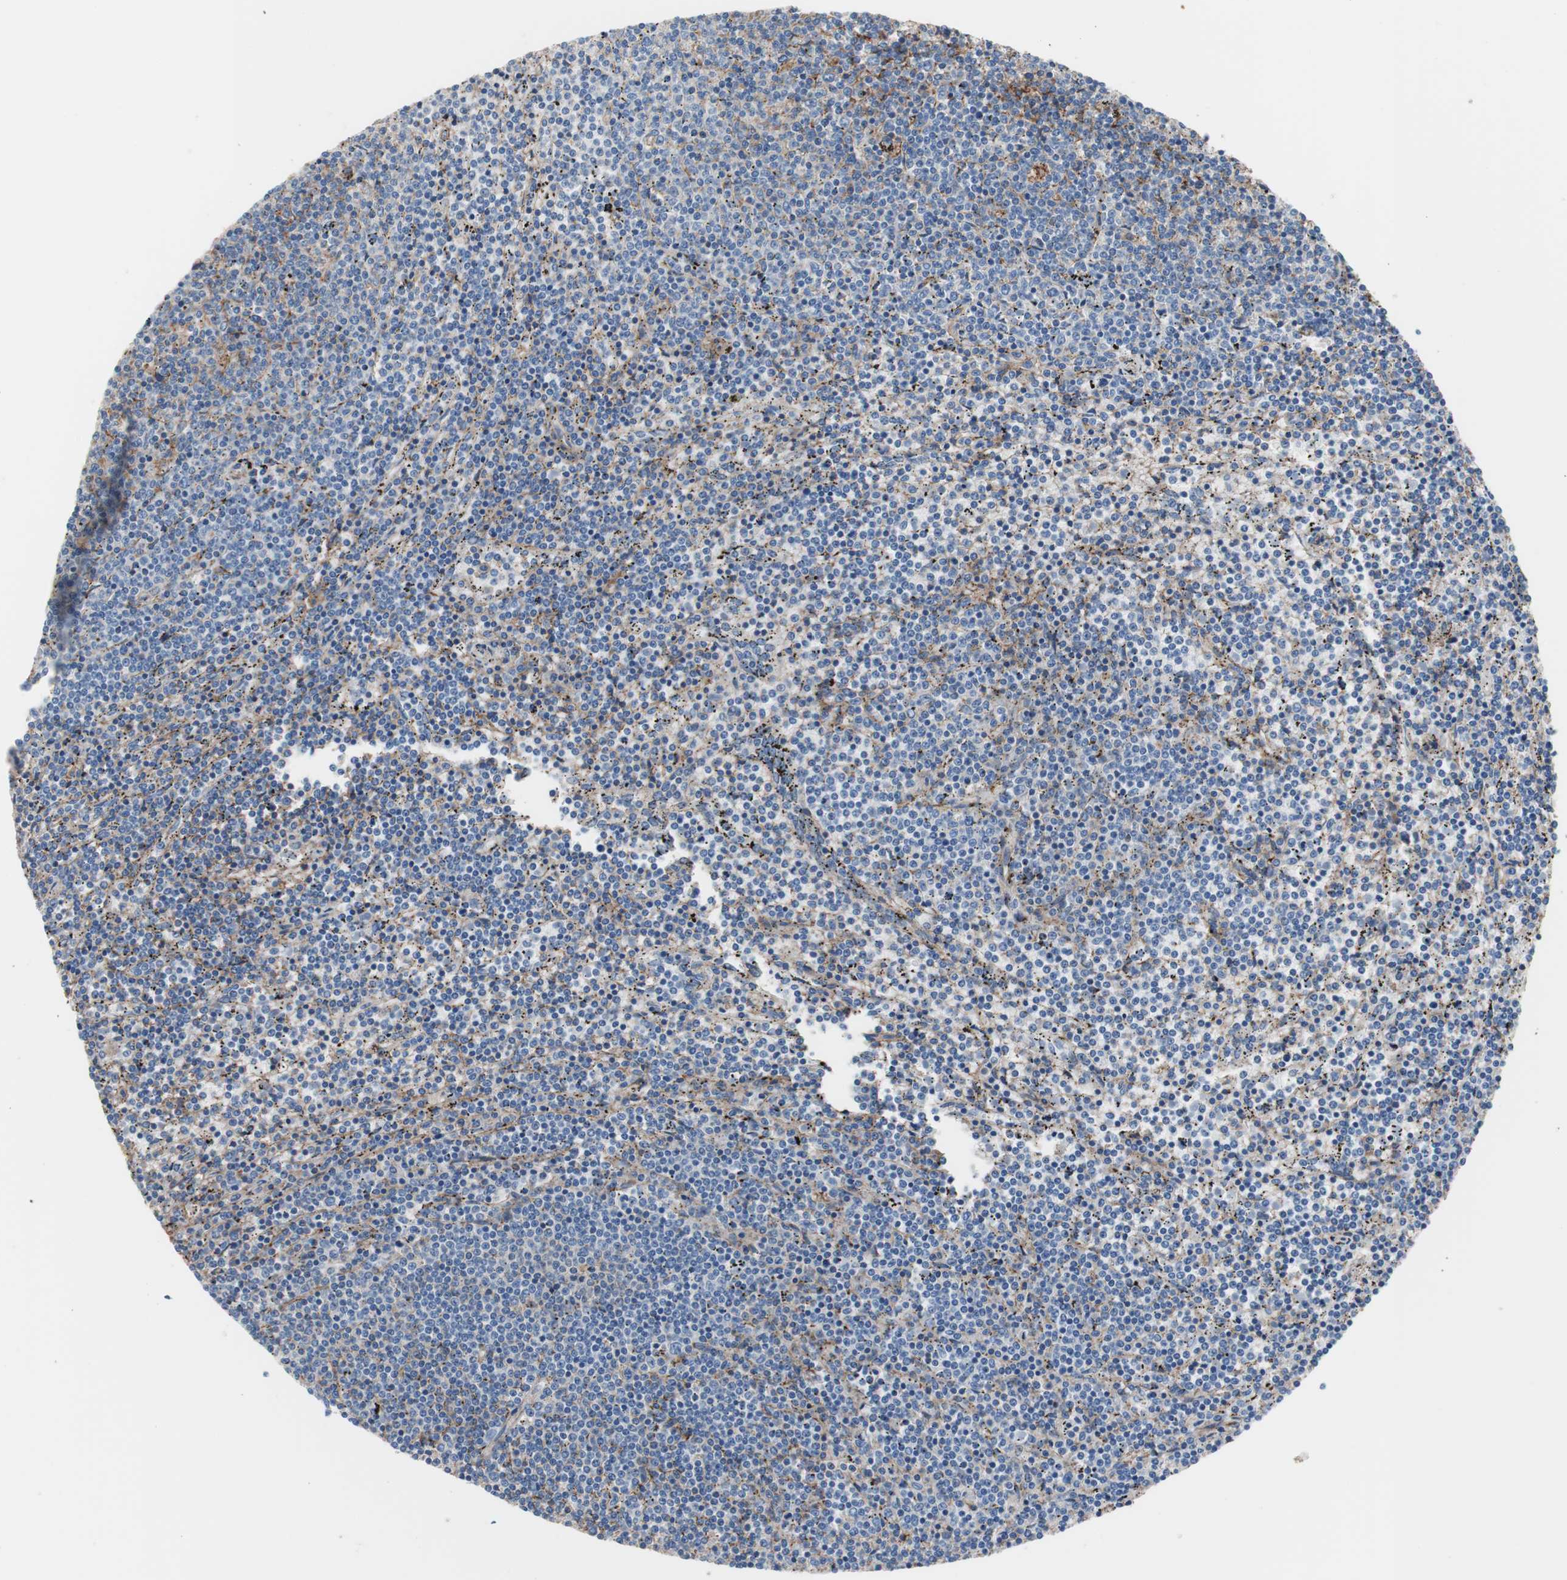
{"staining": {"intensity": "negative", "quantity": "none", "location": "none"}, "tissue": "lymphoma", "cell_type": "Tumor cells", "image_type": "cancer", "snomed": [{"axis": "morphology", "description": "Malignant lymphoma, non-Hodgkin's type, Low grade"}, {"axis": "topography", "description": "Spleen"}], "caption": "Lymphoma stained for a protein using immunohistochemistry (IHC) reveals no staining tumor cells.", "gene": "CD81", "patient": {"sex": "female", "age": 50}}